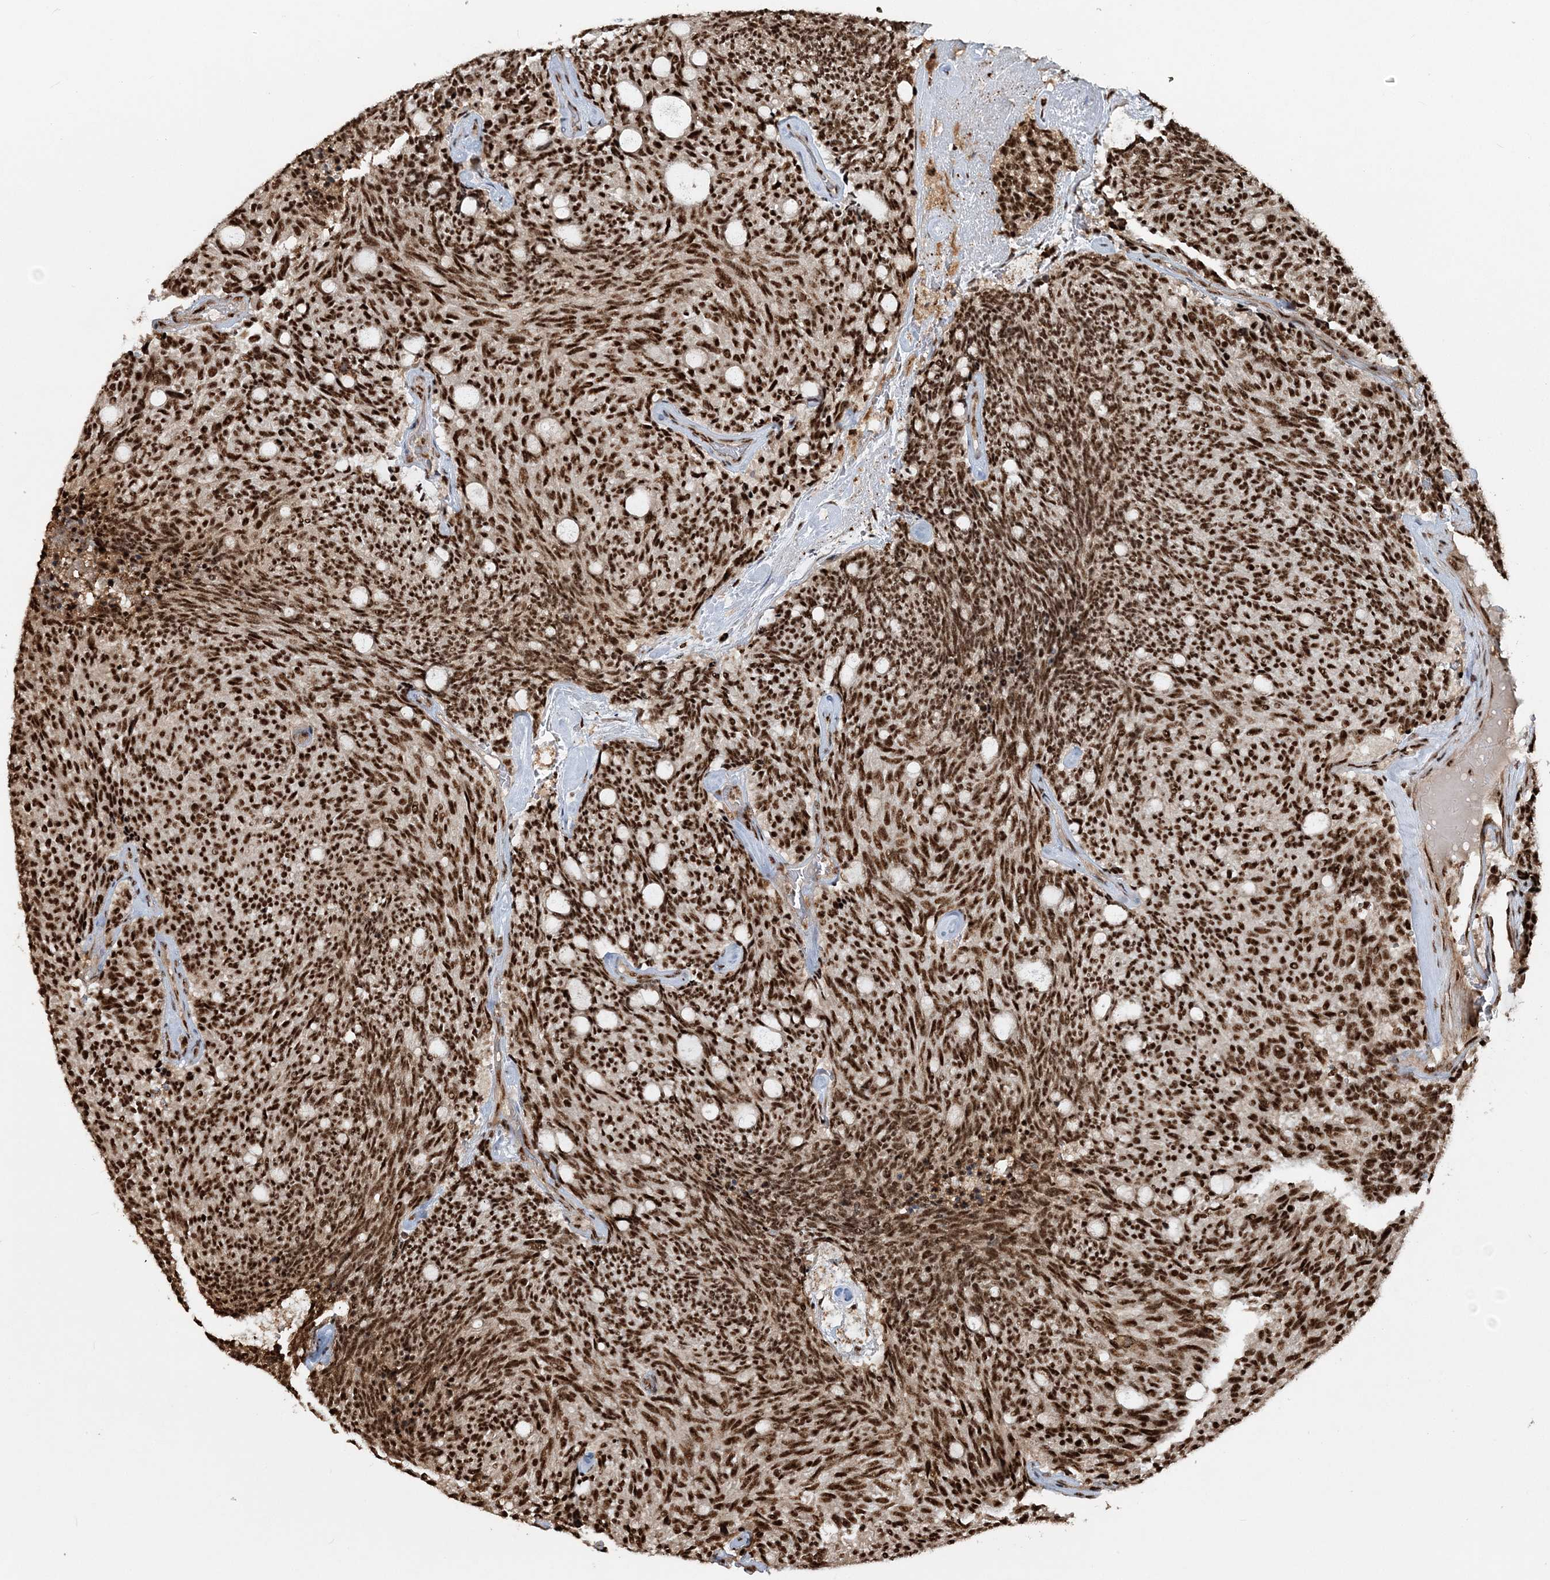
{"staining": {"intensity": "strong", "quantity": ">75%", "location": "nuclear"}, "tissue": "carcinoid", "cell_type": "Tumor cells", "image_type": "cancer", "snomed": [{"axis": "morphology", "description": "Carcinoid, malignant, NOS"}, {"axis": "topography", "description": "Pancreas"}], "caption": "Carcinoid stained with DAB (3,3'-diaminobenzidine) IHC reveals high levels of strong nuclear positivity in approximately >75% of tumor cells.", "gene": "EXOSC8", "patient": {"sex": "female", "age": 54}}